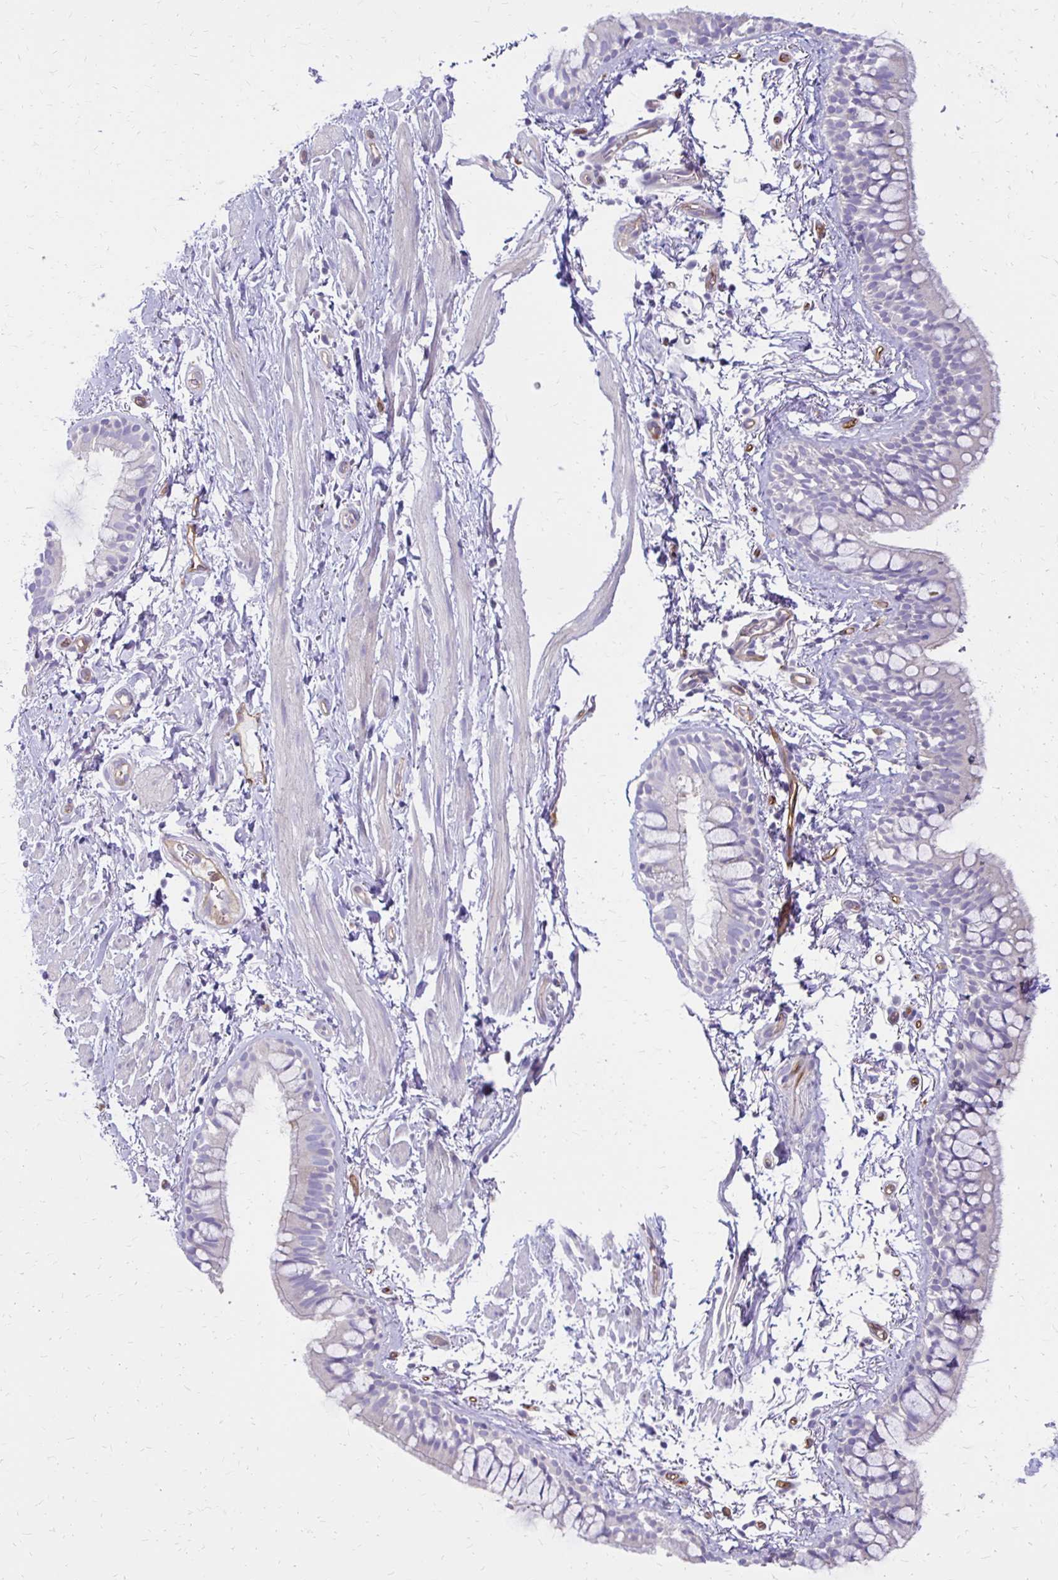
{"staining": {"intensity": "negative", "quantity": "none", "location": "none"}, "tissue": "bronchus", "cell_type": "Respiratory epithelial cells", "image_type": "normal", "snomed": [{"axis": "morphology", "description": "Normal tissue, NOS"}, {"axis": "topography", "description": "Lymph node"}, {"axis": "topography", "description": "Cartilage tissue"}, {"axis": "topography", "description": "Bronchus"}], "caption": "An immunohistochemistry (IHC) image of benign bronchus is shown. There is no staining in respiratory epithelial cells of bronchus. The staining was performed using DAB to visualize the protein expression in brown, while the nuclei were stained in blue with hematoxylin (Magnification: 20x).", "gene": "TTYH1", "patient": {"sex": "female", "age": 70}}